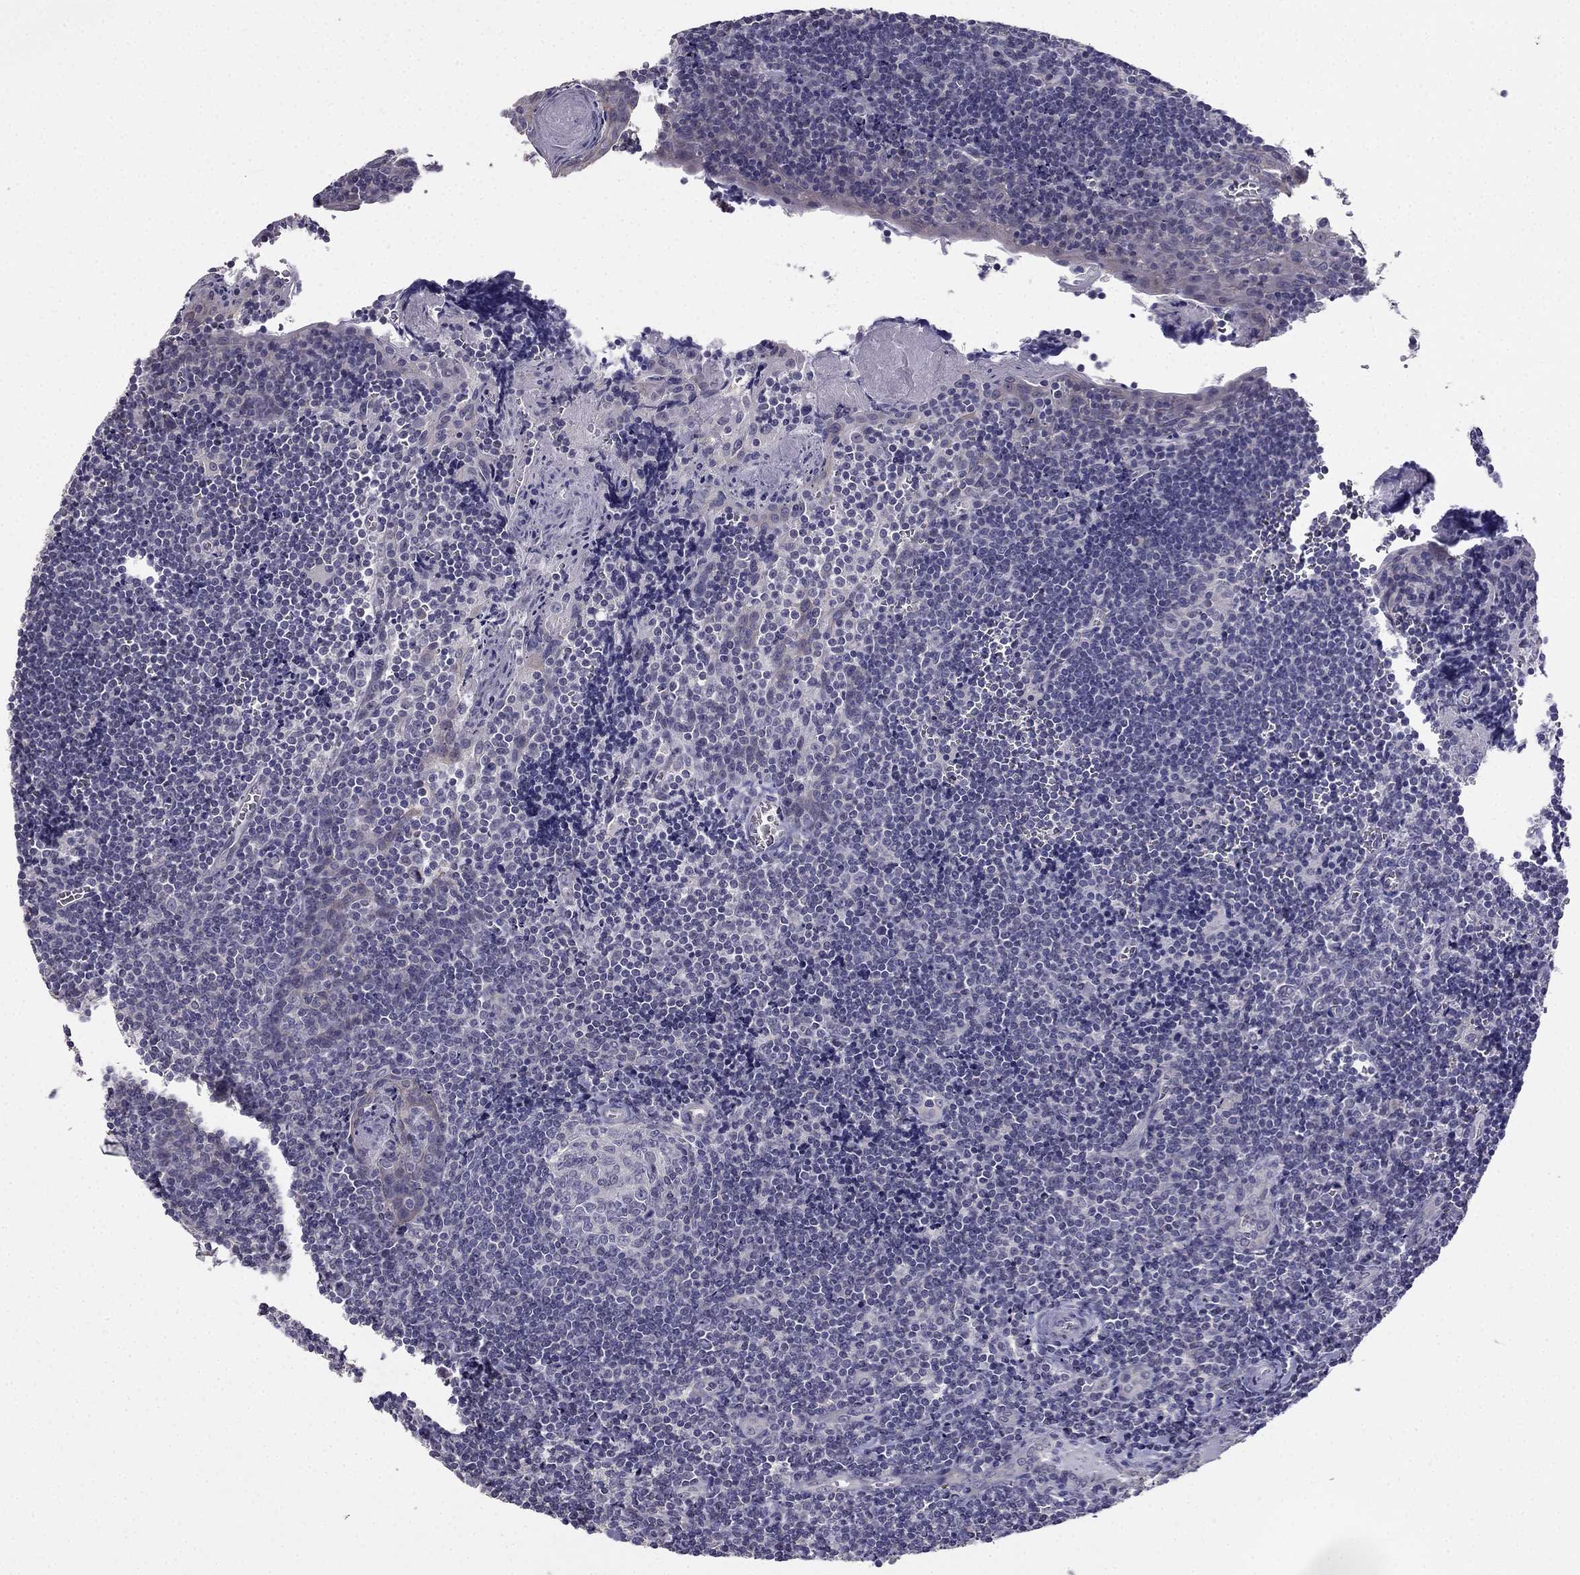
{"staining": {"intensity": "negative", "quantity": "none", "location": "none"}, "tissue": "tonsil", "cell_type": "Germinal center cells", "image_type": "normal", "snomed": [{"axis": "morphology", "description": "Normal tissue, NOS"}, {"axis": "morphology", "description": "Inflammation, NOS"}, {"axis": "topography", "description": "Tonsil"}], "caption": "Germinal center cells show no significant protein staining in unremarkable tonsil. (DAB (3,3'-diaminobenzidine) immunohistochemistry (IHC) visualized using brightfield microscopy, high magnification).", "gene": "HSFX1", "patient": {"sex": "female", "age": 31}}